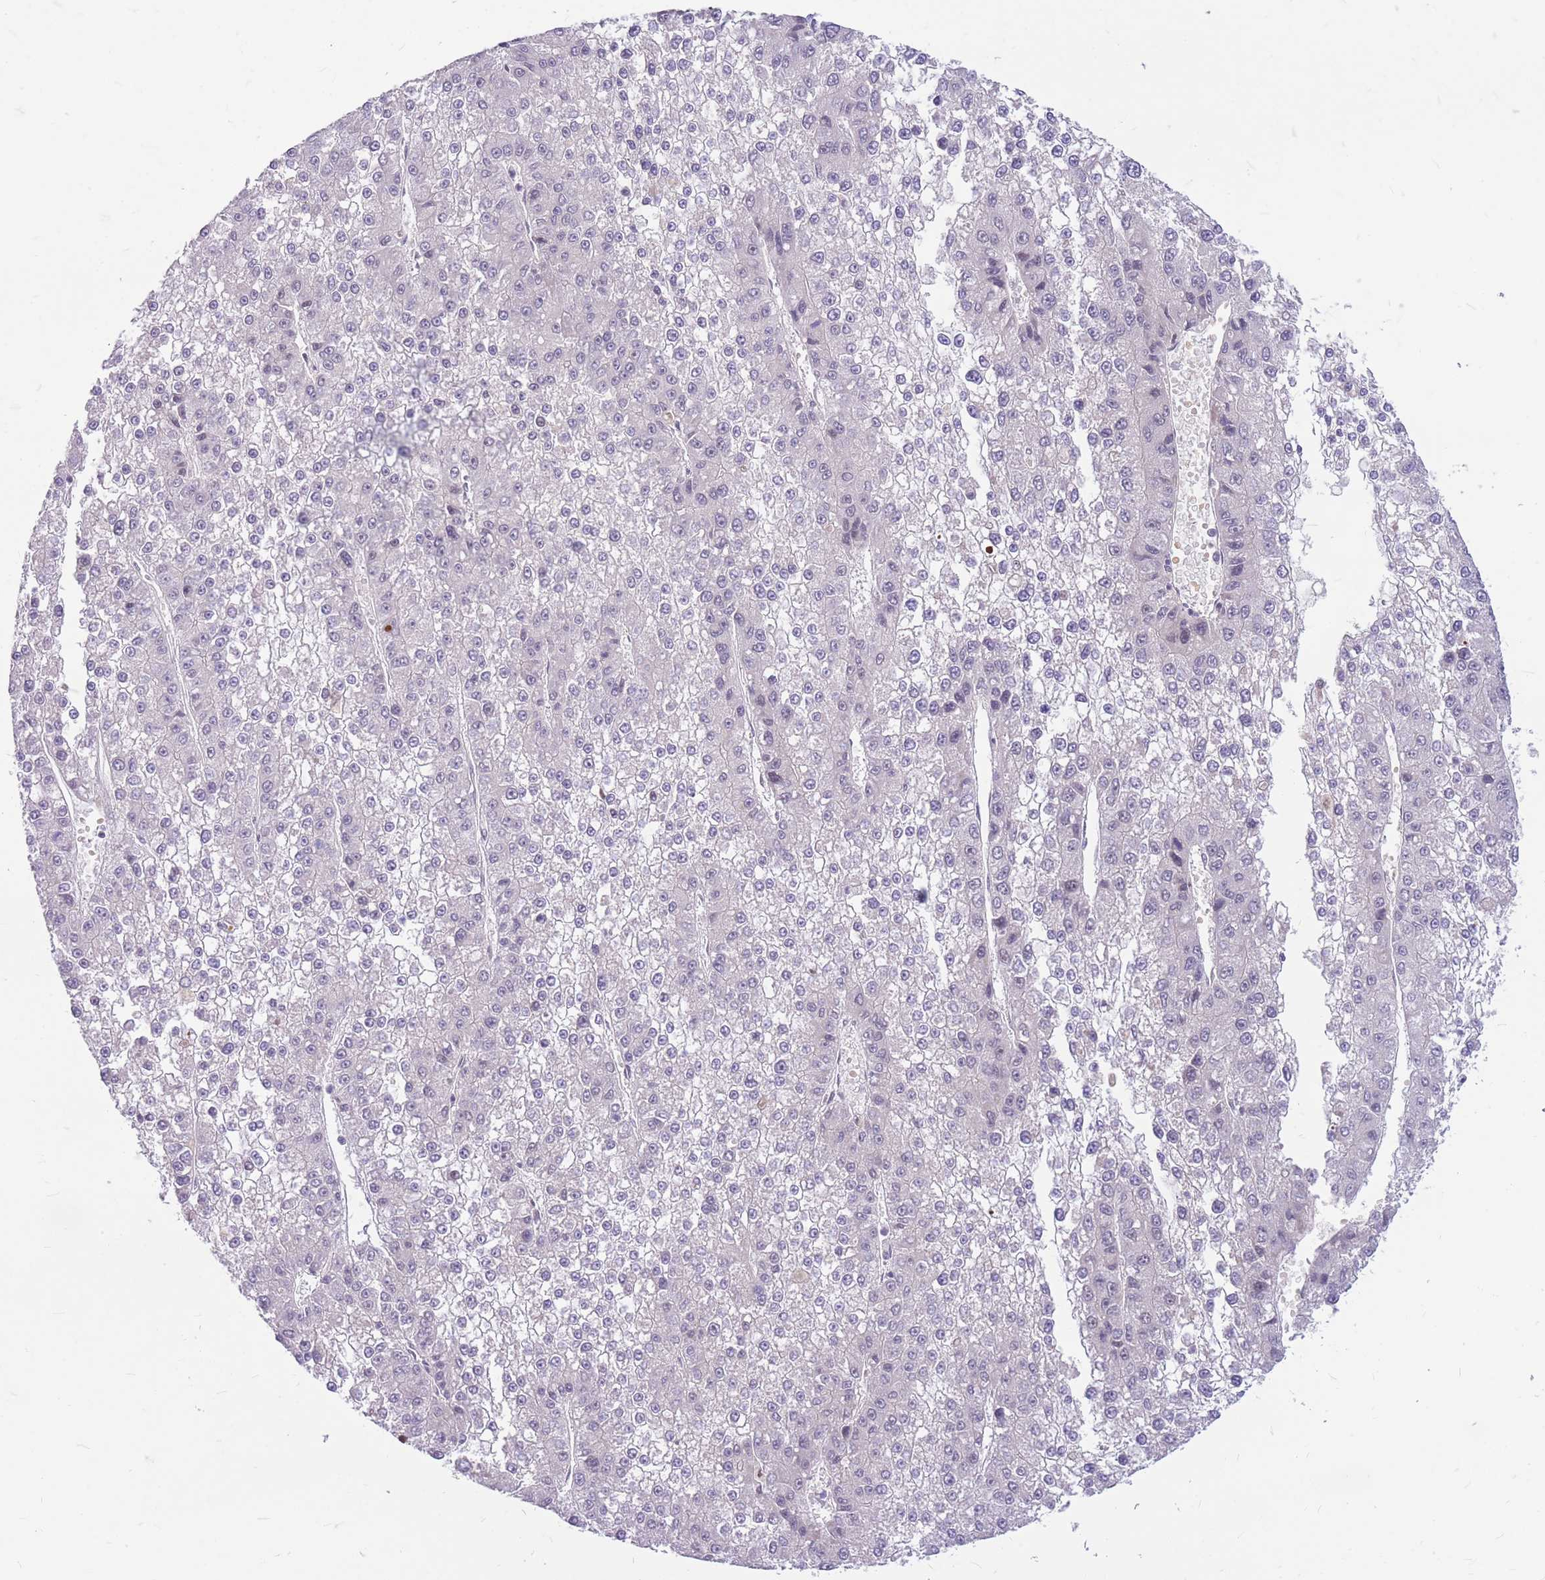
{"staining": {"intensity": "negative", "quantity": "none", "location": "none"}, "tissue": "liver cancer", "cell_type": "Tumor cells", "image_type": "cancer", "snomed": [{"axis": "morphology", "description": "Carcinoma, Hepatocellular, NOS"}, {"axis": "topography", "description": "Liver"}], "caption": "Tumor cells show no significant staining in hepatocellular carcinoma (liver). The staining was performed using DAB (3,3'-diaminobenzidine) to visualize the protein expression in brown, while the nuclei were stained in blue with hematoxylin (Magnification: 20x).", "gene": "ERCC2", "patient": {"sex": "female", "age": 73}}